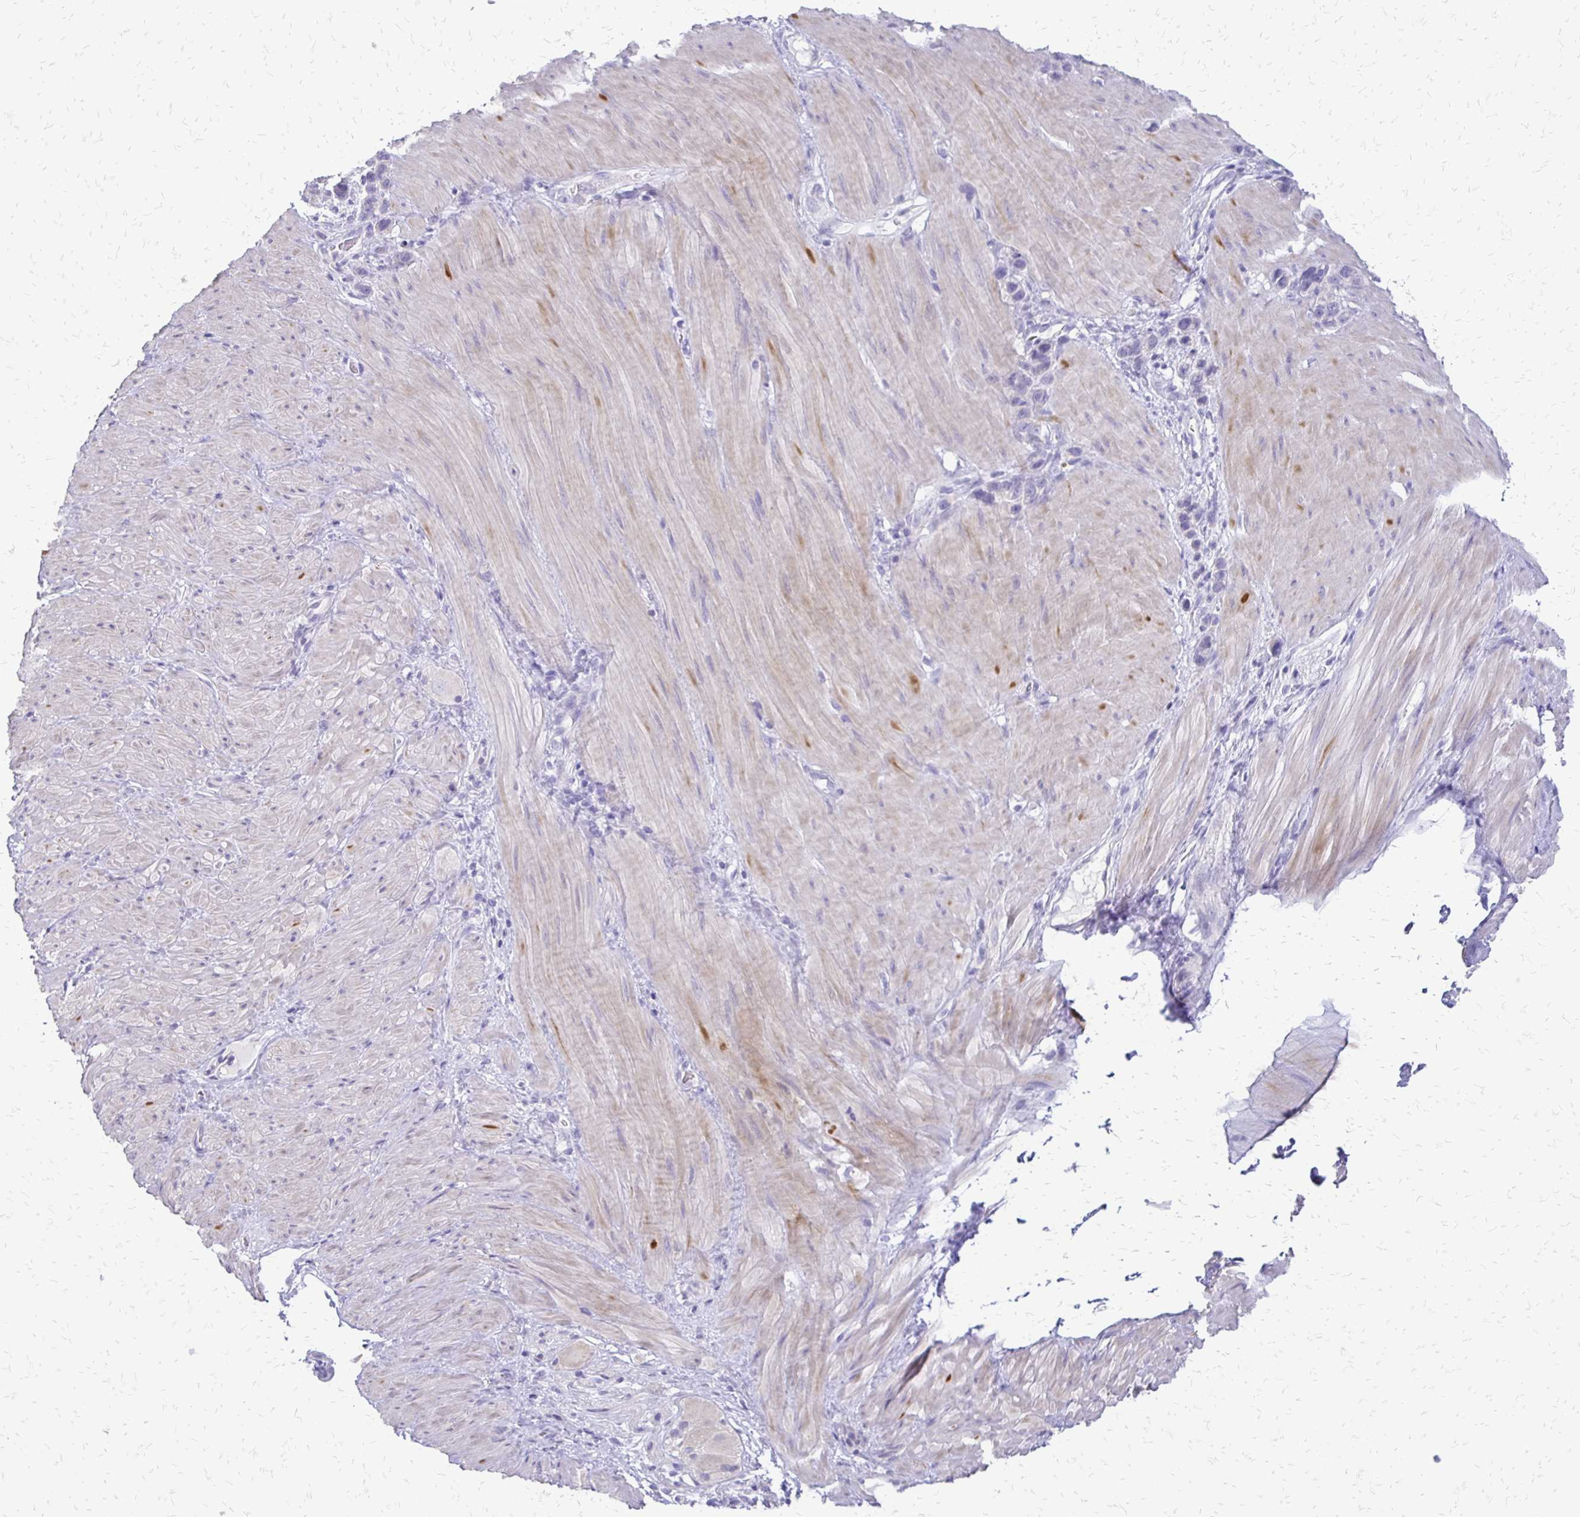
{"staining": {"intensity": "negative", "quantity": "none", "location": "none"}, "tissue": "stomach cancer", "cell_type": "Tumor cells", "image_type": "cancer", "snomed": [{"axis": "morphology", "description": "Adenocarcinoma, NOS"}, {"axis": "topography", "description": "Stomach"}], "caption": "DAB (3,3'-diaminobenzidine) immunohistochemical staining of stomach adenocarcinoma reveals no significant expression in tumor cells. (Stains: DAB immunohistochemistry with hematoxylin counter stain, Microscopy: brightfield microscopy at high magnification).", "gene": "ALPG", "patient": {"sex": "female", "age": 65}}